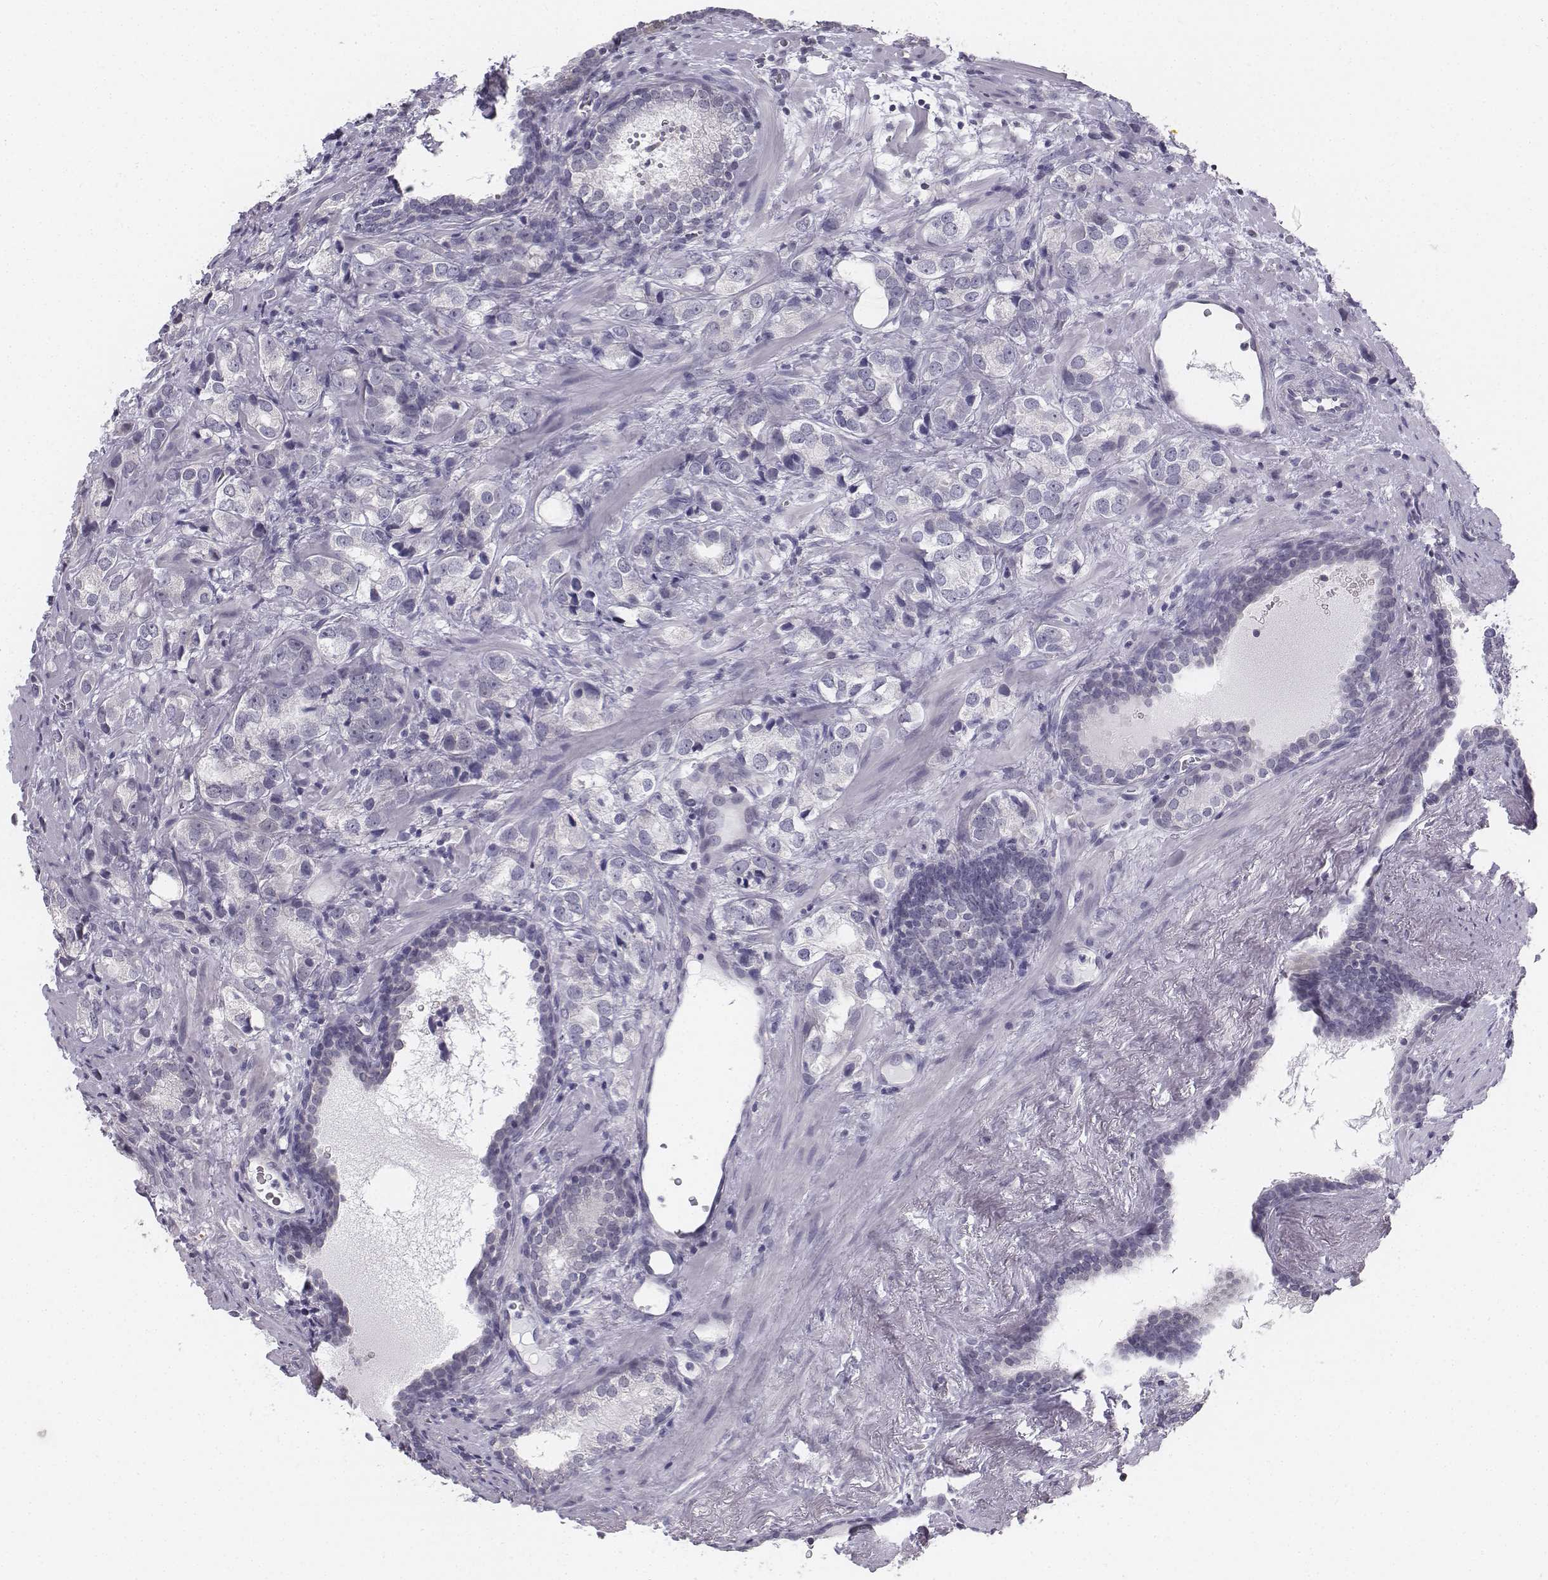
{"staining": {"intensity": "negative", "quantity": "none", "location": "none"}, "tissue": "prostate cancer", "cell_type": "Tumor cells", "image_type": "cancer", "snomed": [{"axis": "morphology", "description": "Adenocarcinoma, NOS"}, {"axis": "topography", "description": "Prostate and seminal vesicle, NOS"}], "caption": "IHC histopathology image of neoplastic tissue: adenocarcinoma (prostate) stained with DAB (3,3'-diaminobenzidine) shows no significant protein expression in tumor cells.", "gene": "PENK", "patient": {"sex": "male", "age": 63}}